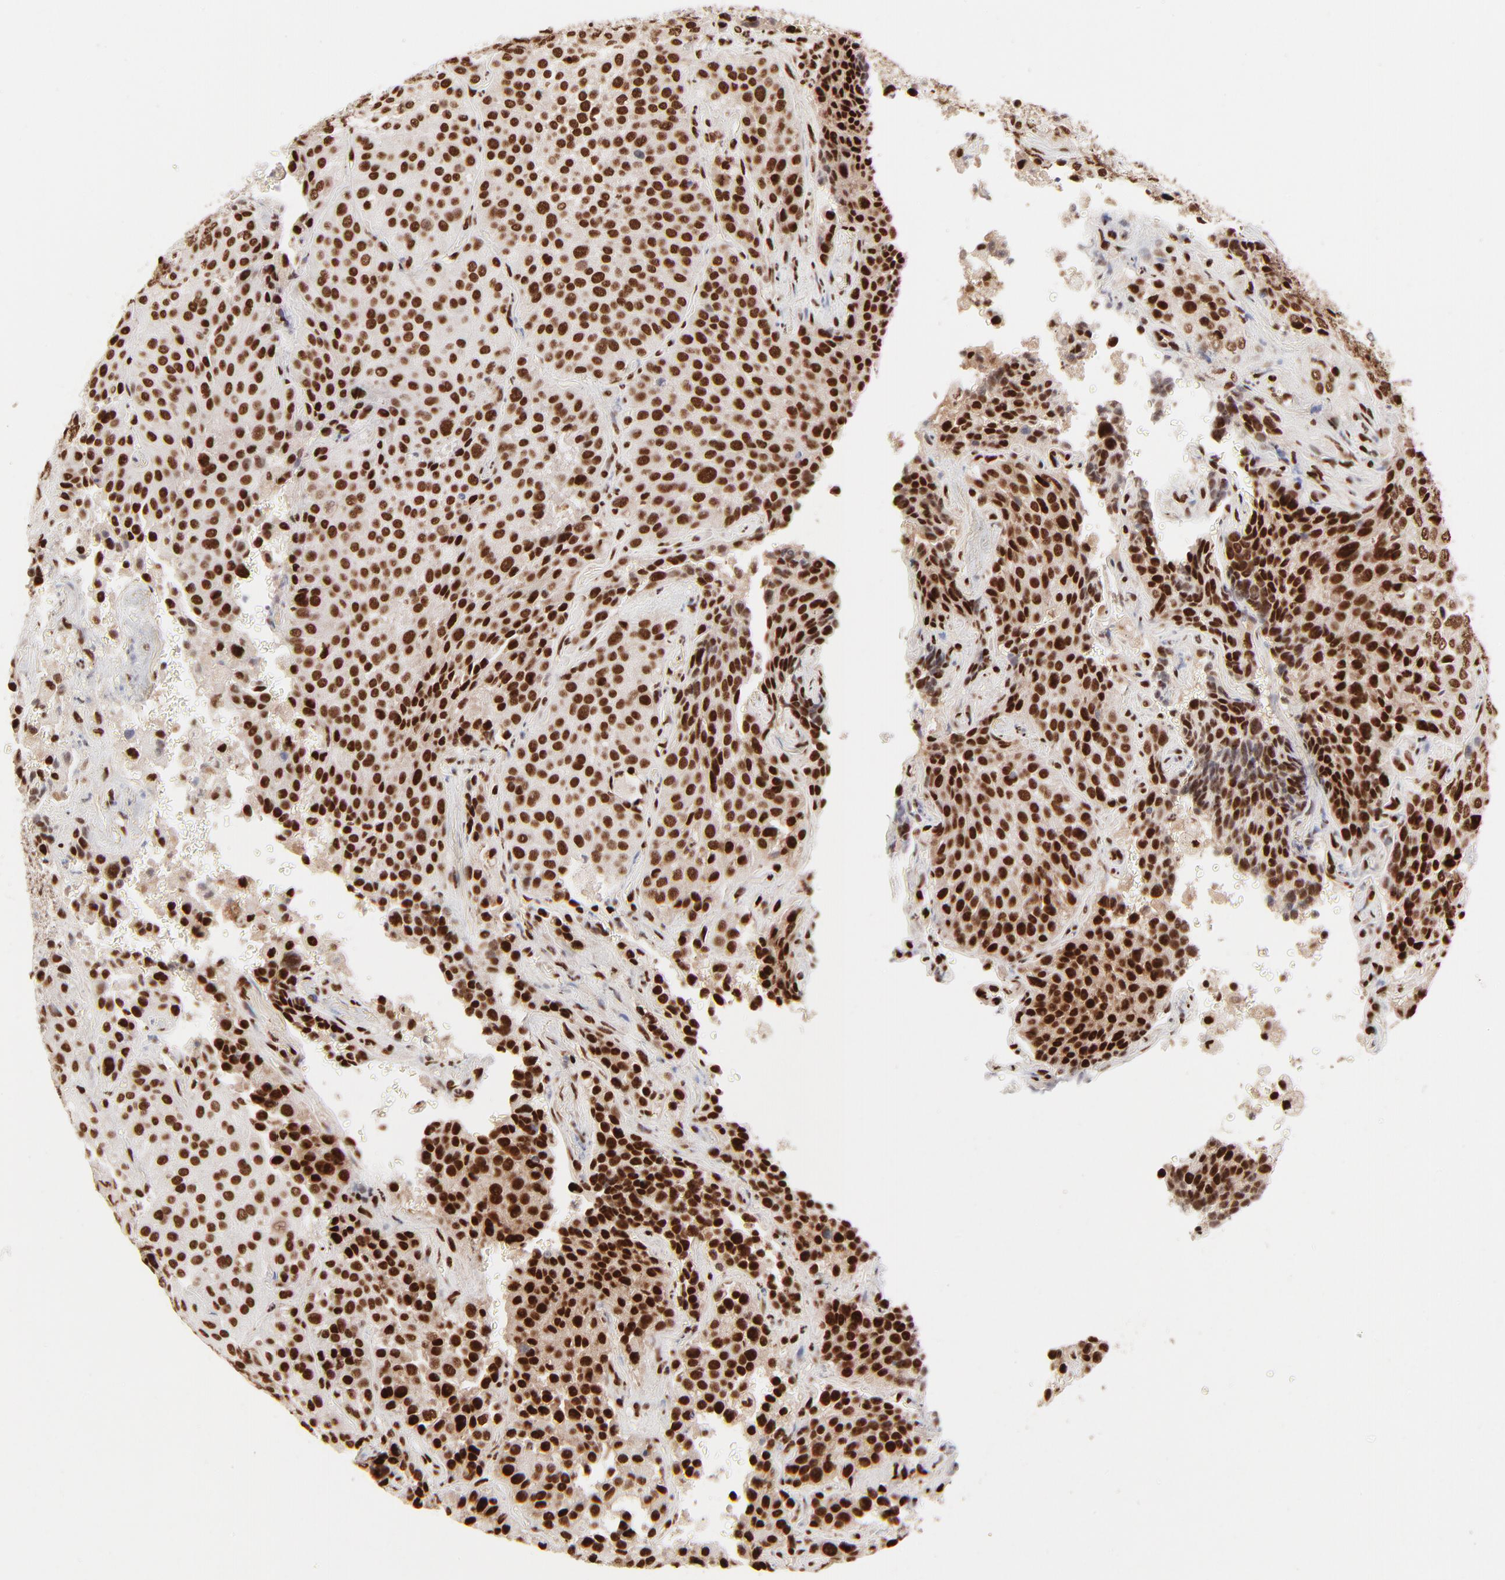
{"staining": {"intensity": "strong", "quantity": ">75%", "location": "nuclear"}, "tissue": "lung cancer", "cell_type": "Tumor cells", "image_type": "cancer", "snomed": [{"axis": "morphology", "description": "Squamous cell carcinoma, NOS"}, {"axis": "topography", "description": "Lung"}], "caption": "This image displays squamous cell carcinoma (lung) stained with IHC to label a protein in brown. The nuclear of tumor cells show strong positivity for the protein. Nuclei are counter-stained blue.", "gene": "TARDBP", "patient": {"sex": "male", "age": 54}}